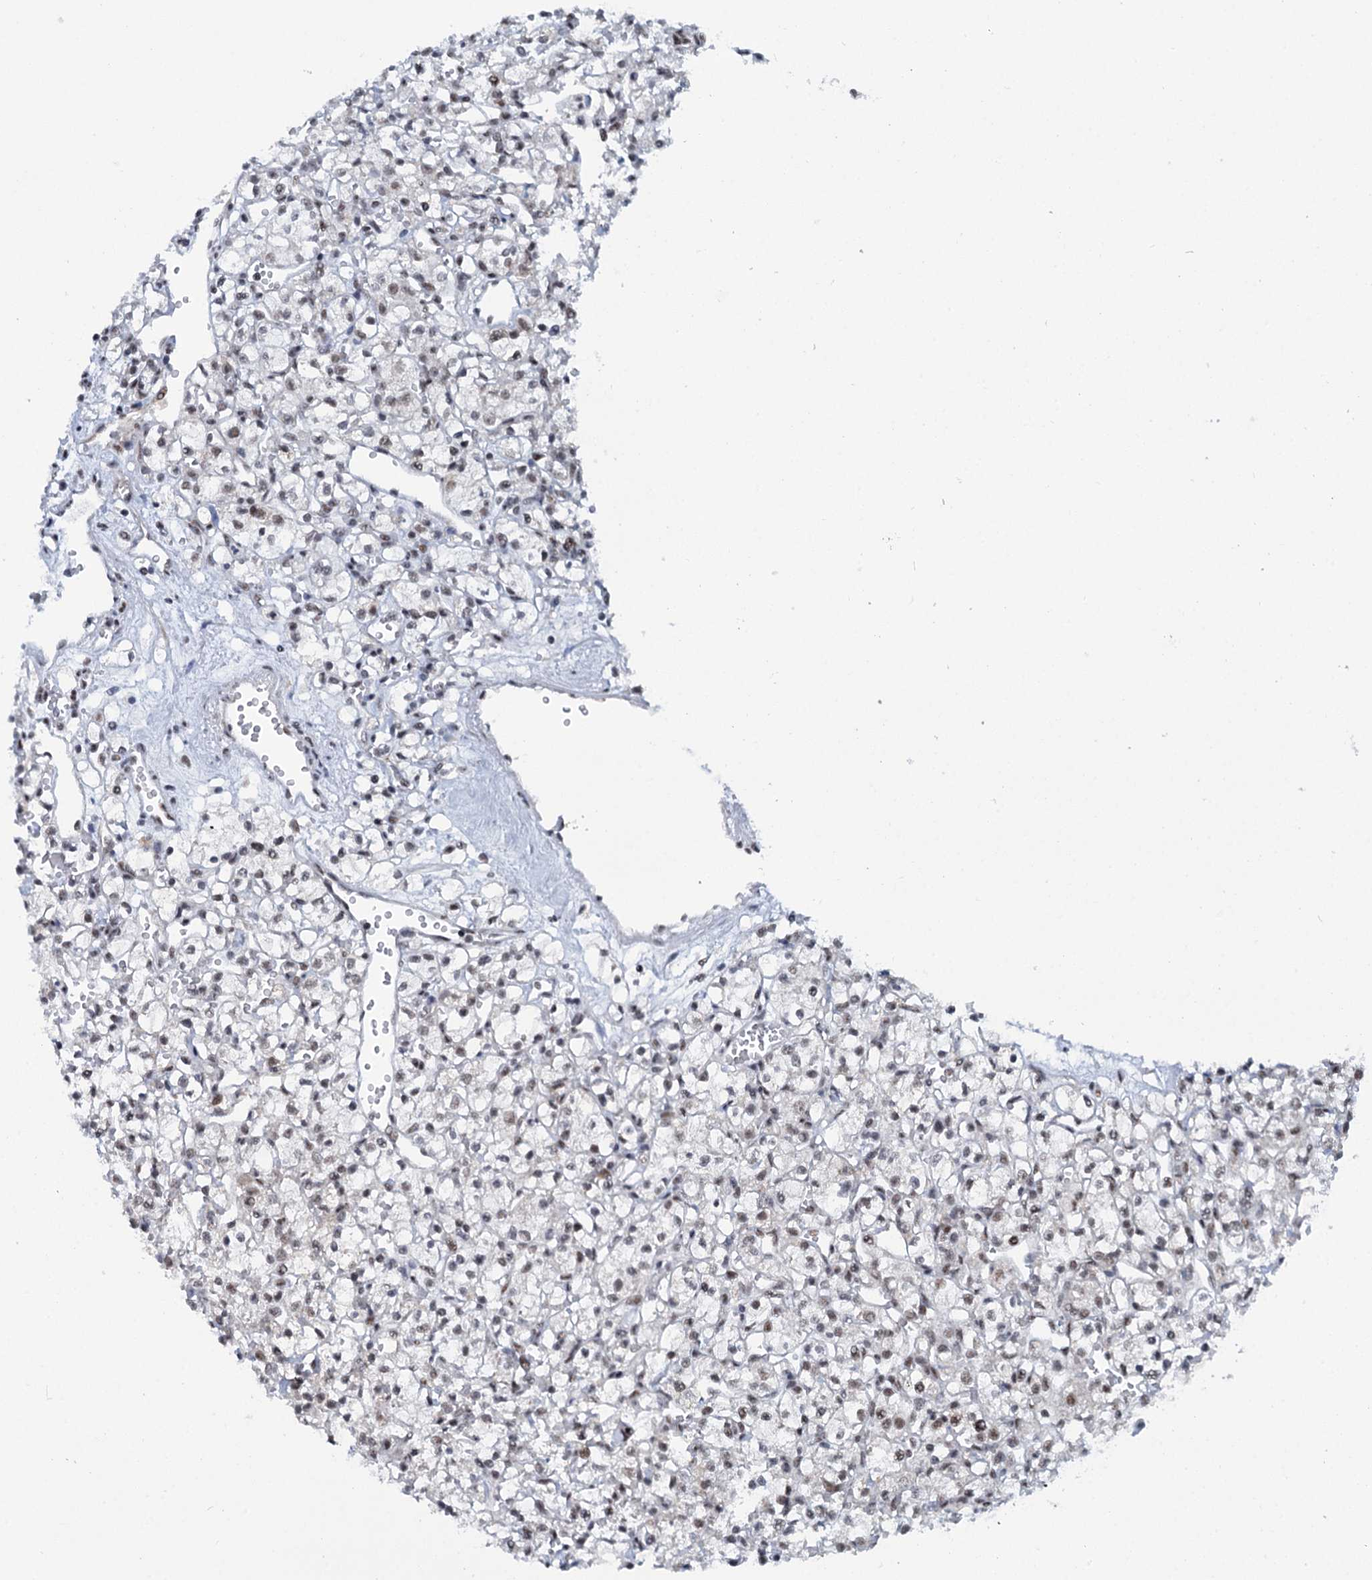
{"staining": {"intensity": "moderate", "quantity": ">75%", "location": "nuclear"}, "tissue": "renal cancer", "cell_type": "Tumor cells", "image_type": "cancer", "snomed": [{"axis": "morphology", "description": "Adenocarcinoma, NOS"}, {"axis": "topography", "description": "Kidney"}], "caption": "There is medium levels of moderate nuclear staining in tumor cells of adenocarcinoma (renal), as demonstrated by immunohistochemical staining (brown color).", "gene": "SREK1", "patient": {"sex": "female", "age": 59}}